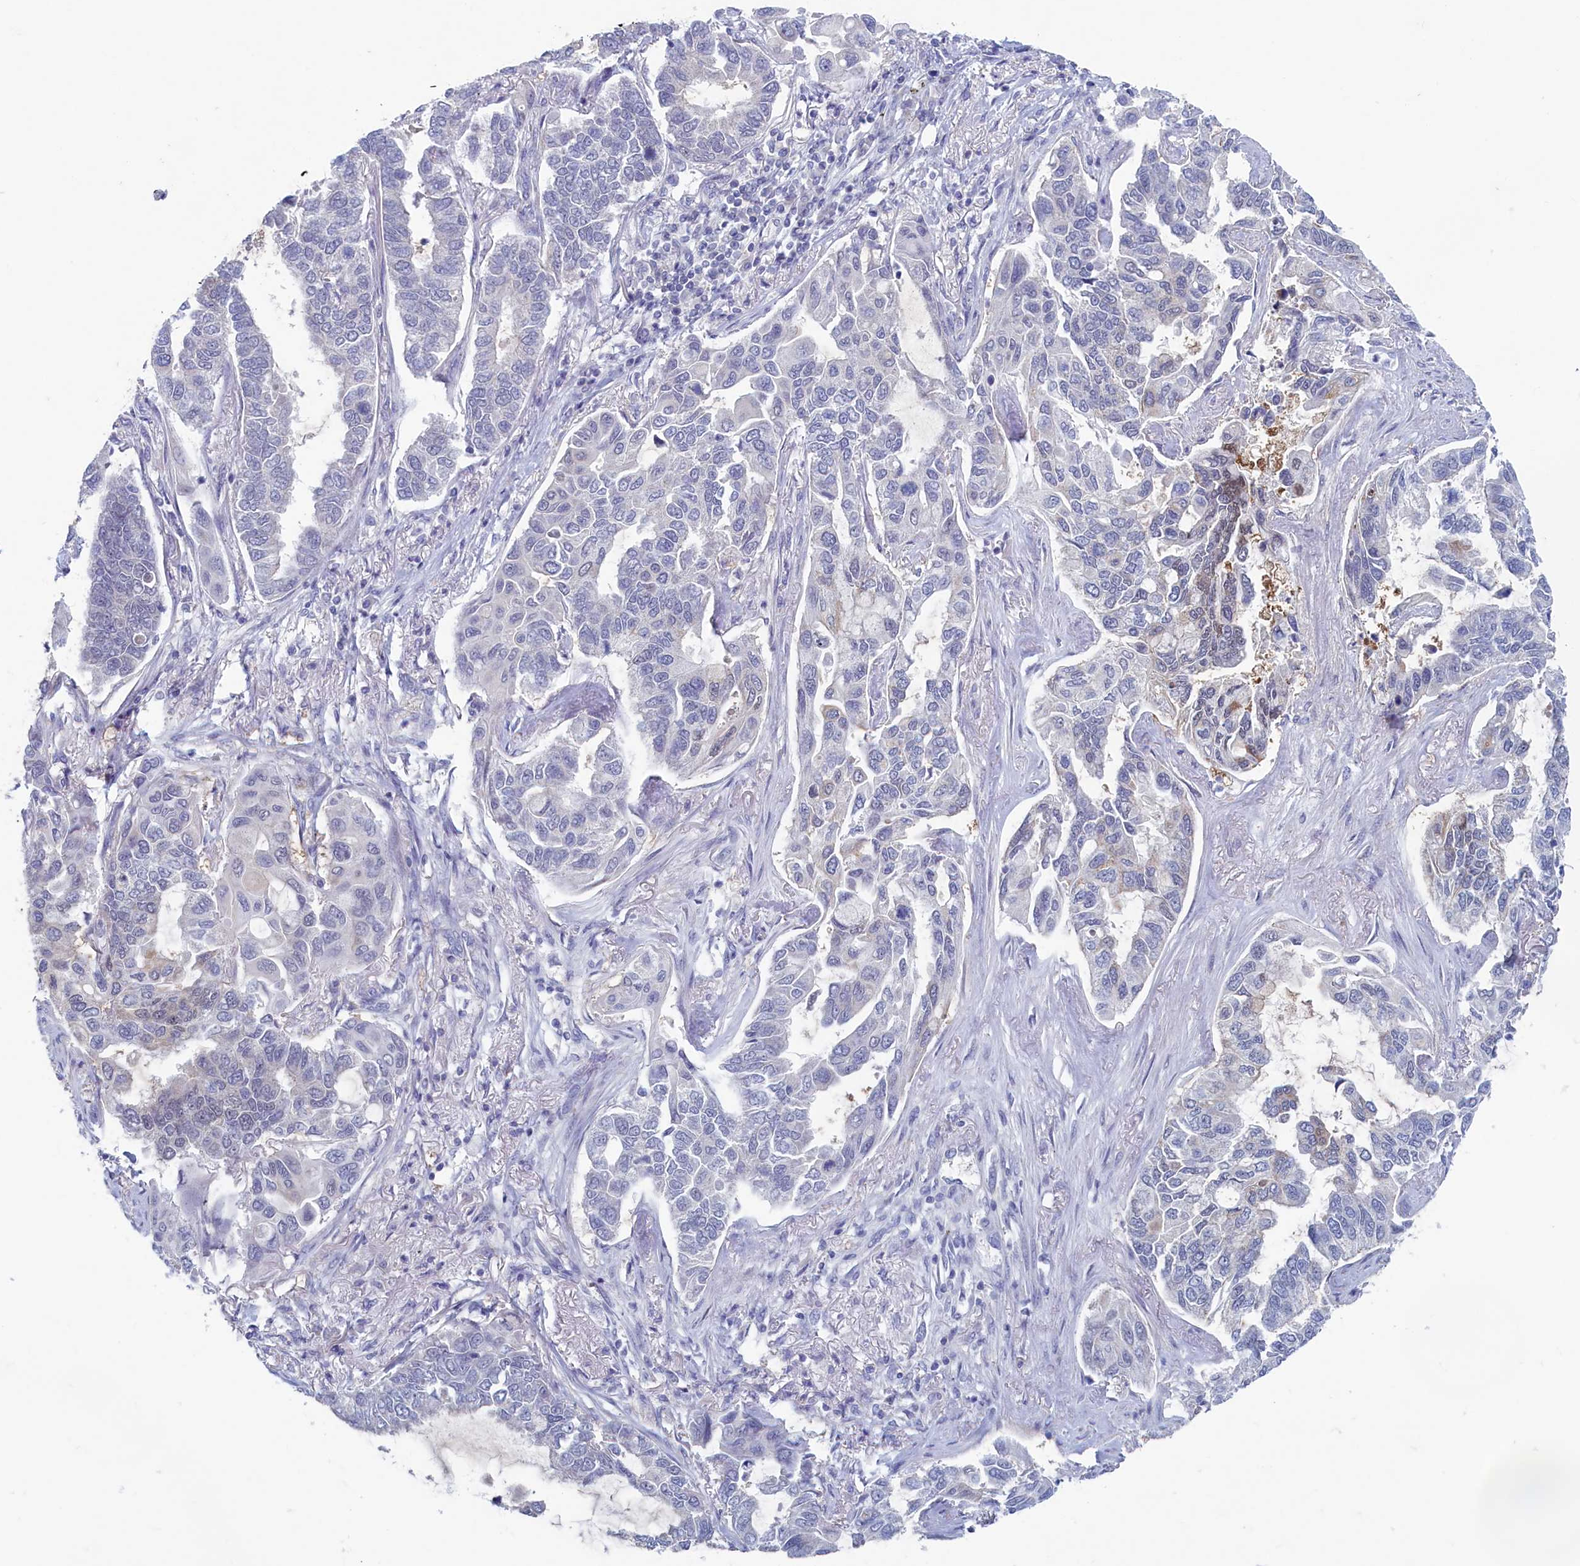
{"staining": {"intensity": "negative", "quantity": "none", "location": "none"}, "tissue": "lung cancer", "cell_type": "Tumor cells", "image_type": "cancer", "snomed": [{"axis": "morphology", "description": "Adenocarcinoma, NOS"}, {"axis": "topography", "description": "Lung"}], "caption": "High power microscopy photomicrograph of an immunohistochemistry (IHC) image of adenocarcinoma (lung), revealing no significant positivity in tumor cells.", "gene": "WDR76", "patient": {"sex": "male", "age": 64}}